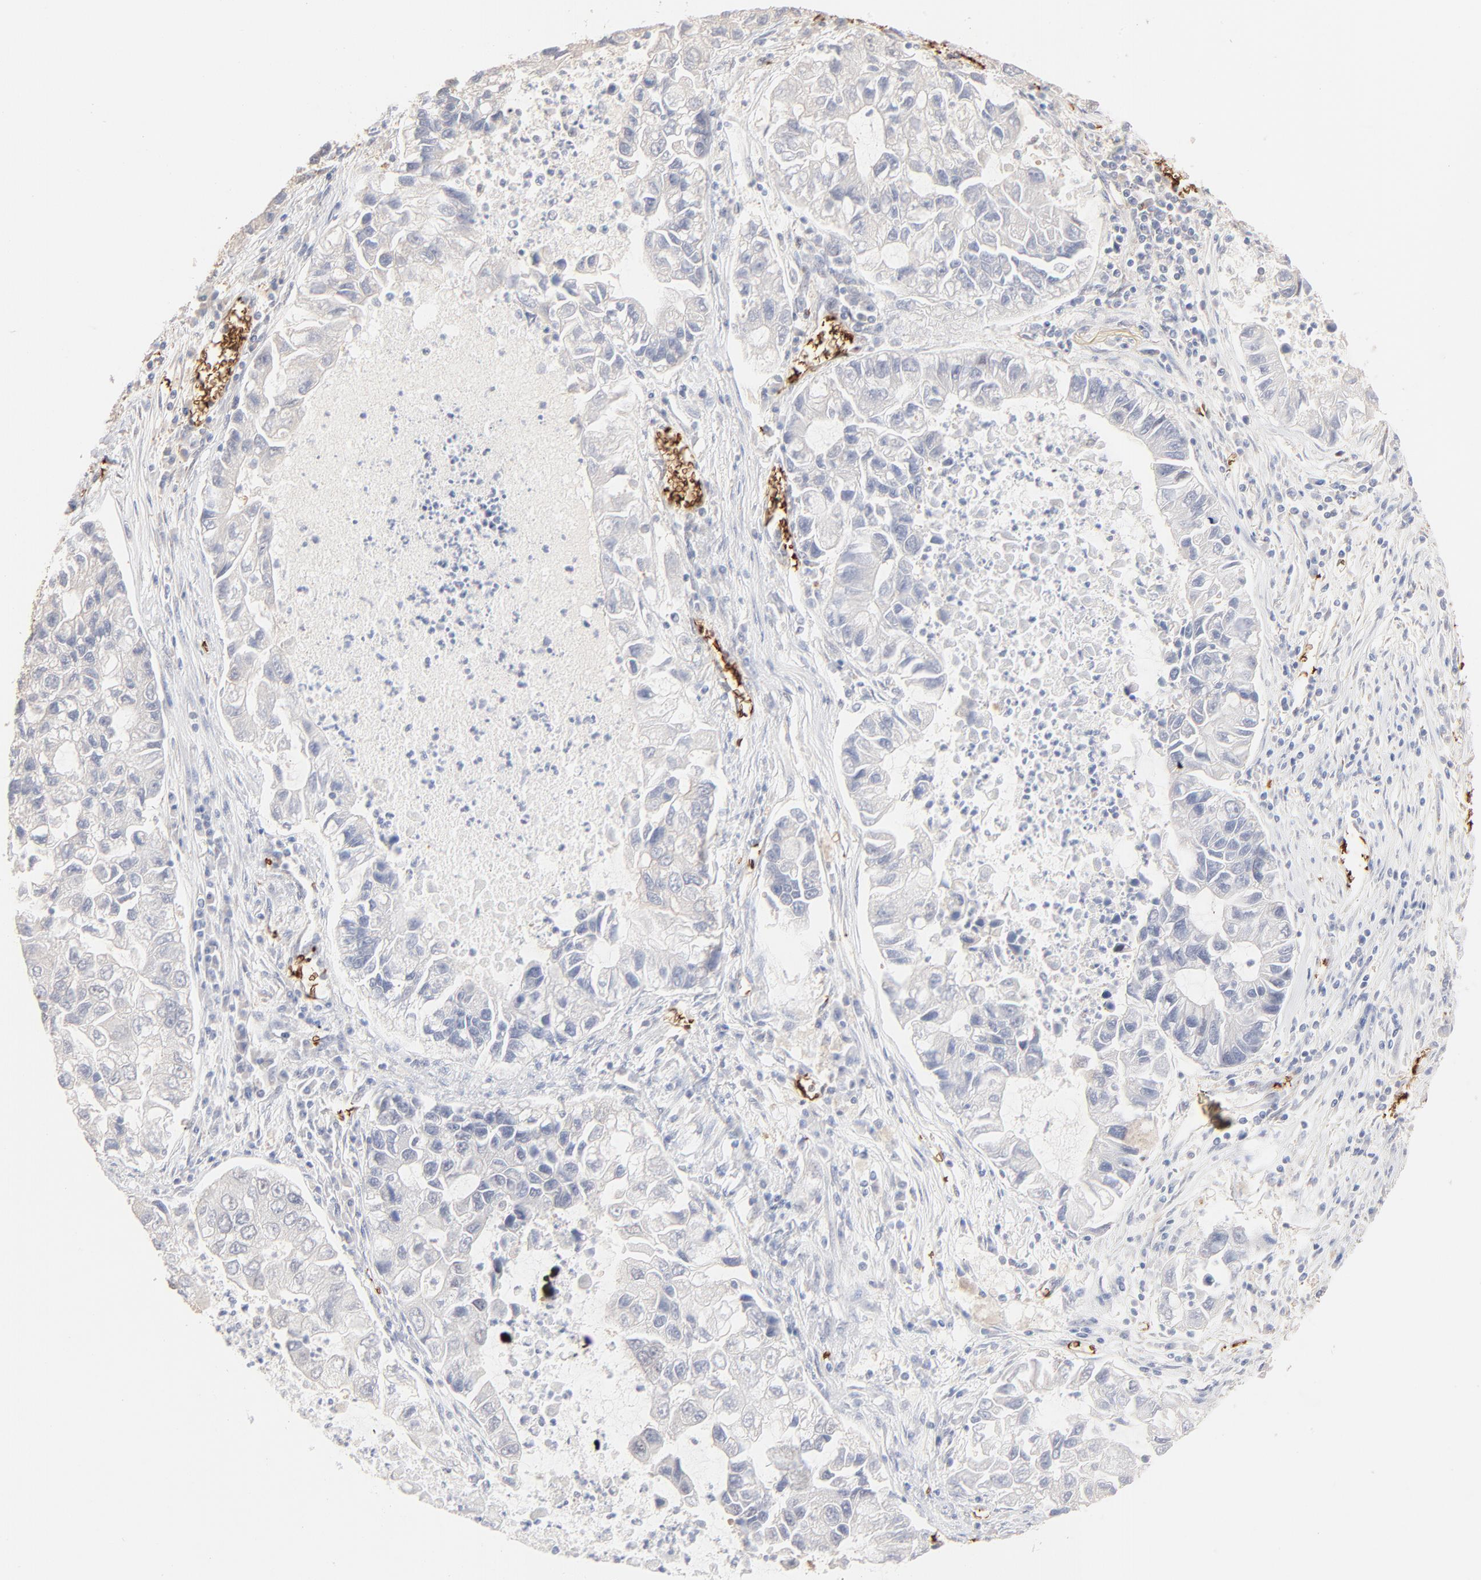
{"staining": {"intensity": "negative", "quantity": "none", "location": "none"}, "tissue": "lung cancer", "cell_type": "Tumor cells", "image_type": "cancer", "snomed": [{"axis": "morphology", "description": "Adenocarcinoma, NOS"}, {"axis": "topography", "description": "Lung"}], "caption": "This is an immunohistochemistry histopathology image of lung cancer. There is no expression in tumor cells.", "gene": "SPTB", "patient": {"sex": "female", "age": 51}}